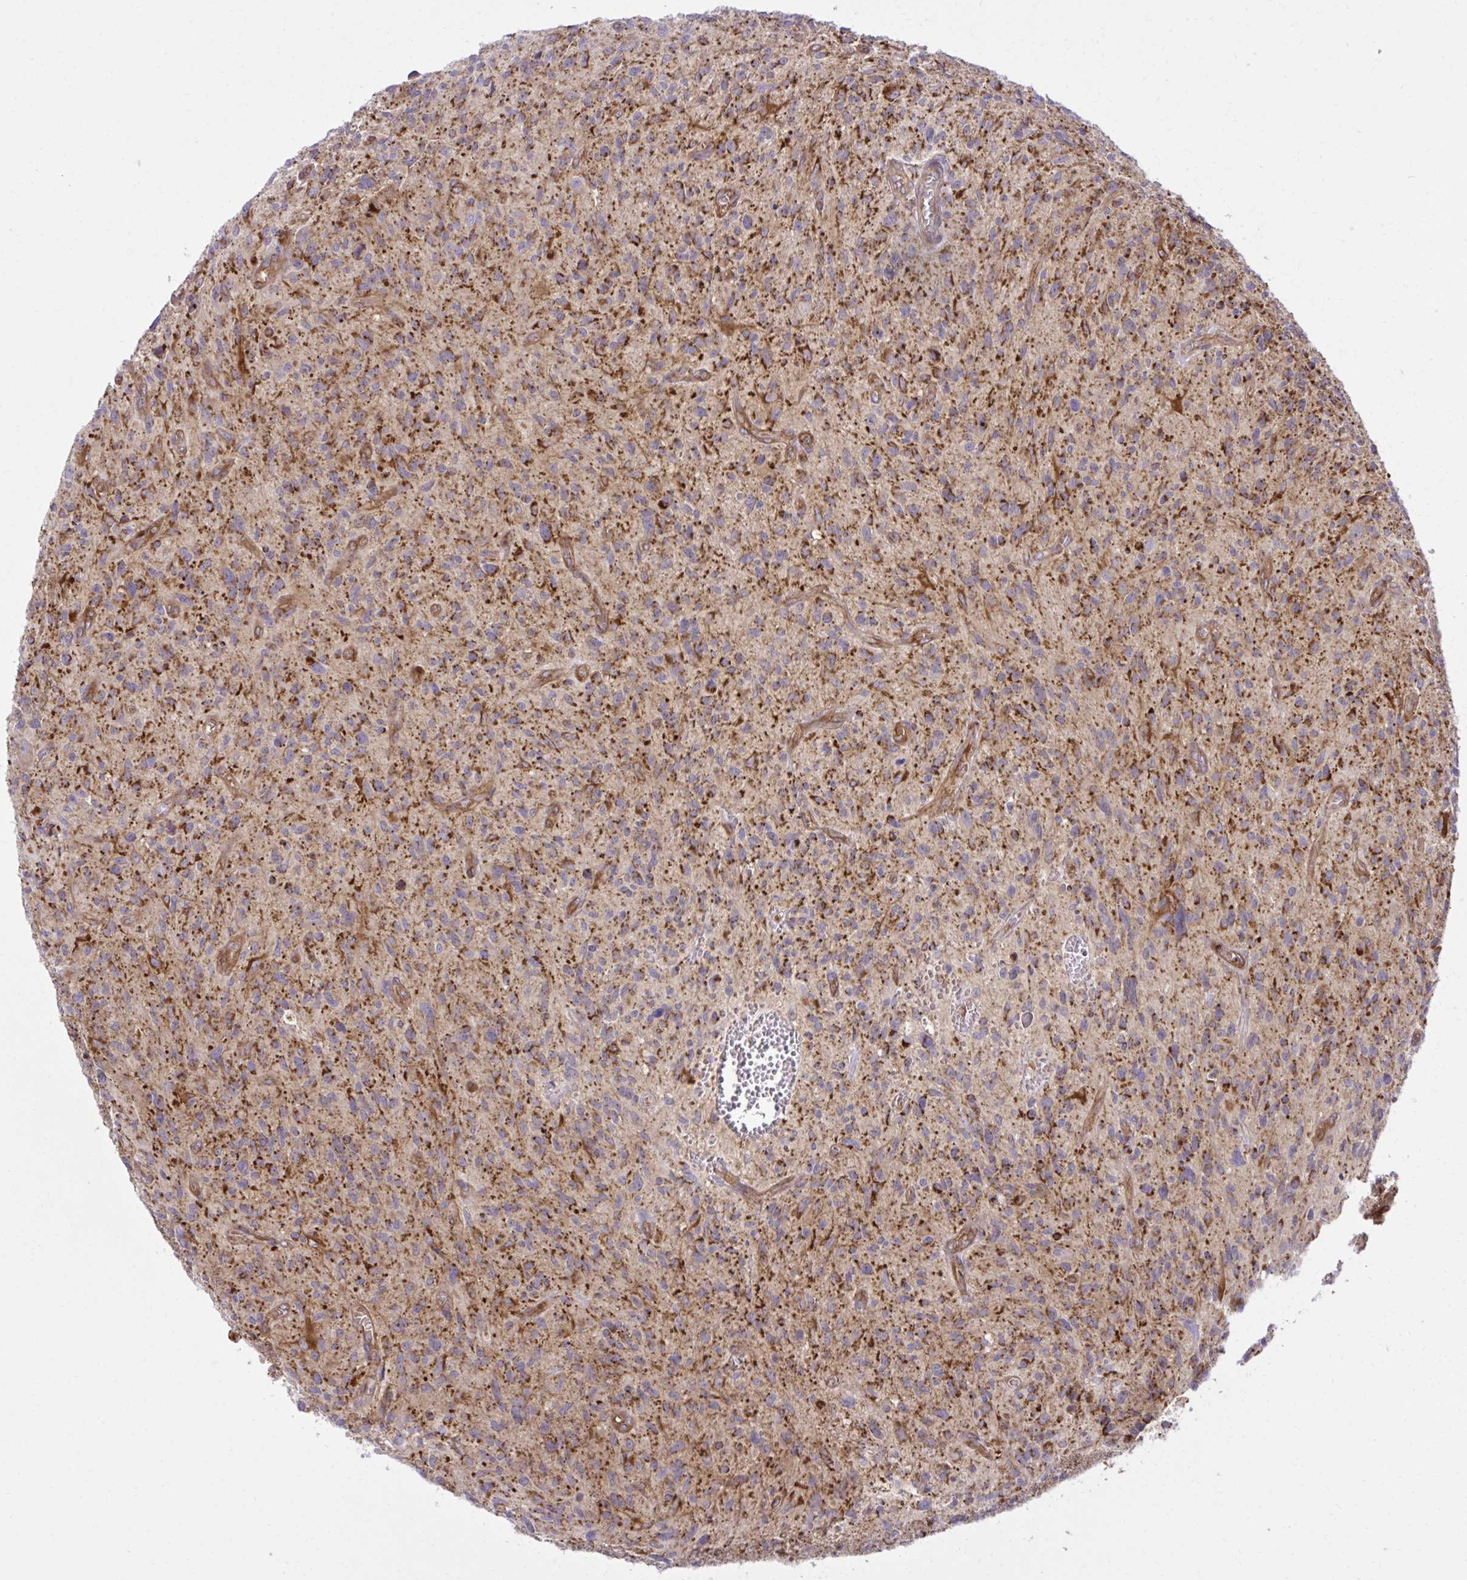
{"staining": {"intensity": "moderate", "quantity": ">75%", "location": "cytoplasmic/membranous"}, "tissue": "glioma", "cell_type": "Tumor cells", "image_type": "cancer", "snomed": [{"axis": "morphology", "description": "Glioma, malignant, High grade"}, {"axis": "topography", "description": "Brain"}], "caption": "A high-resolution histopathology image shows immunohistochemistry staining of malignant glioma (high-grade), which exhibits moderate cytoplasmic/membranous expression in about >75% of tumor cells.", "gene": "LIMS1", "patient": {"sex": "male", "age": 75}}